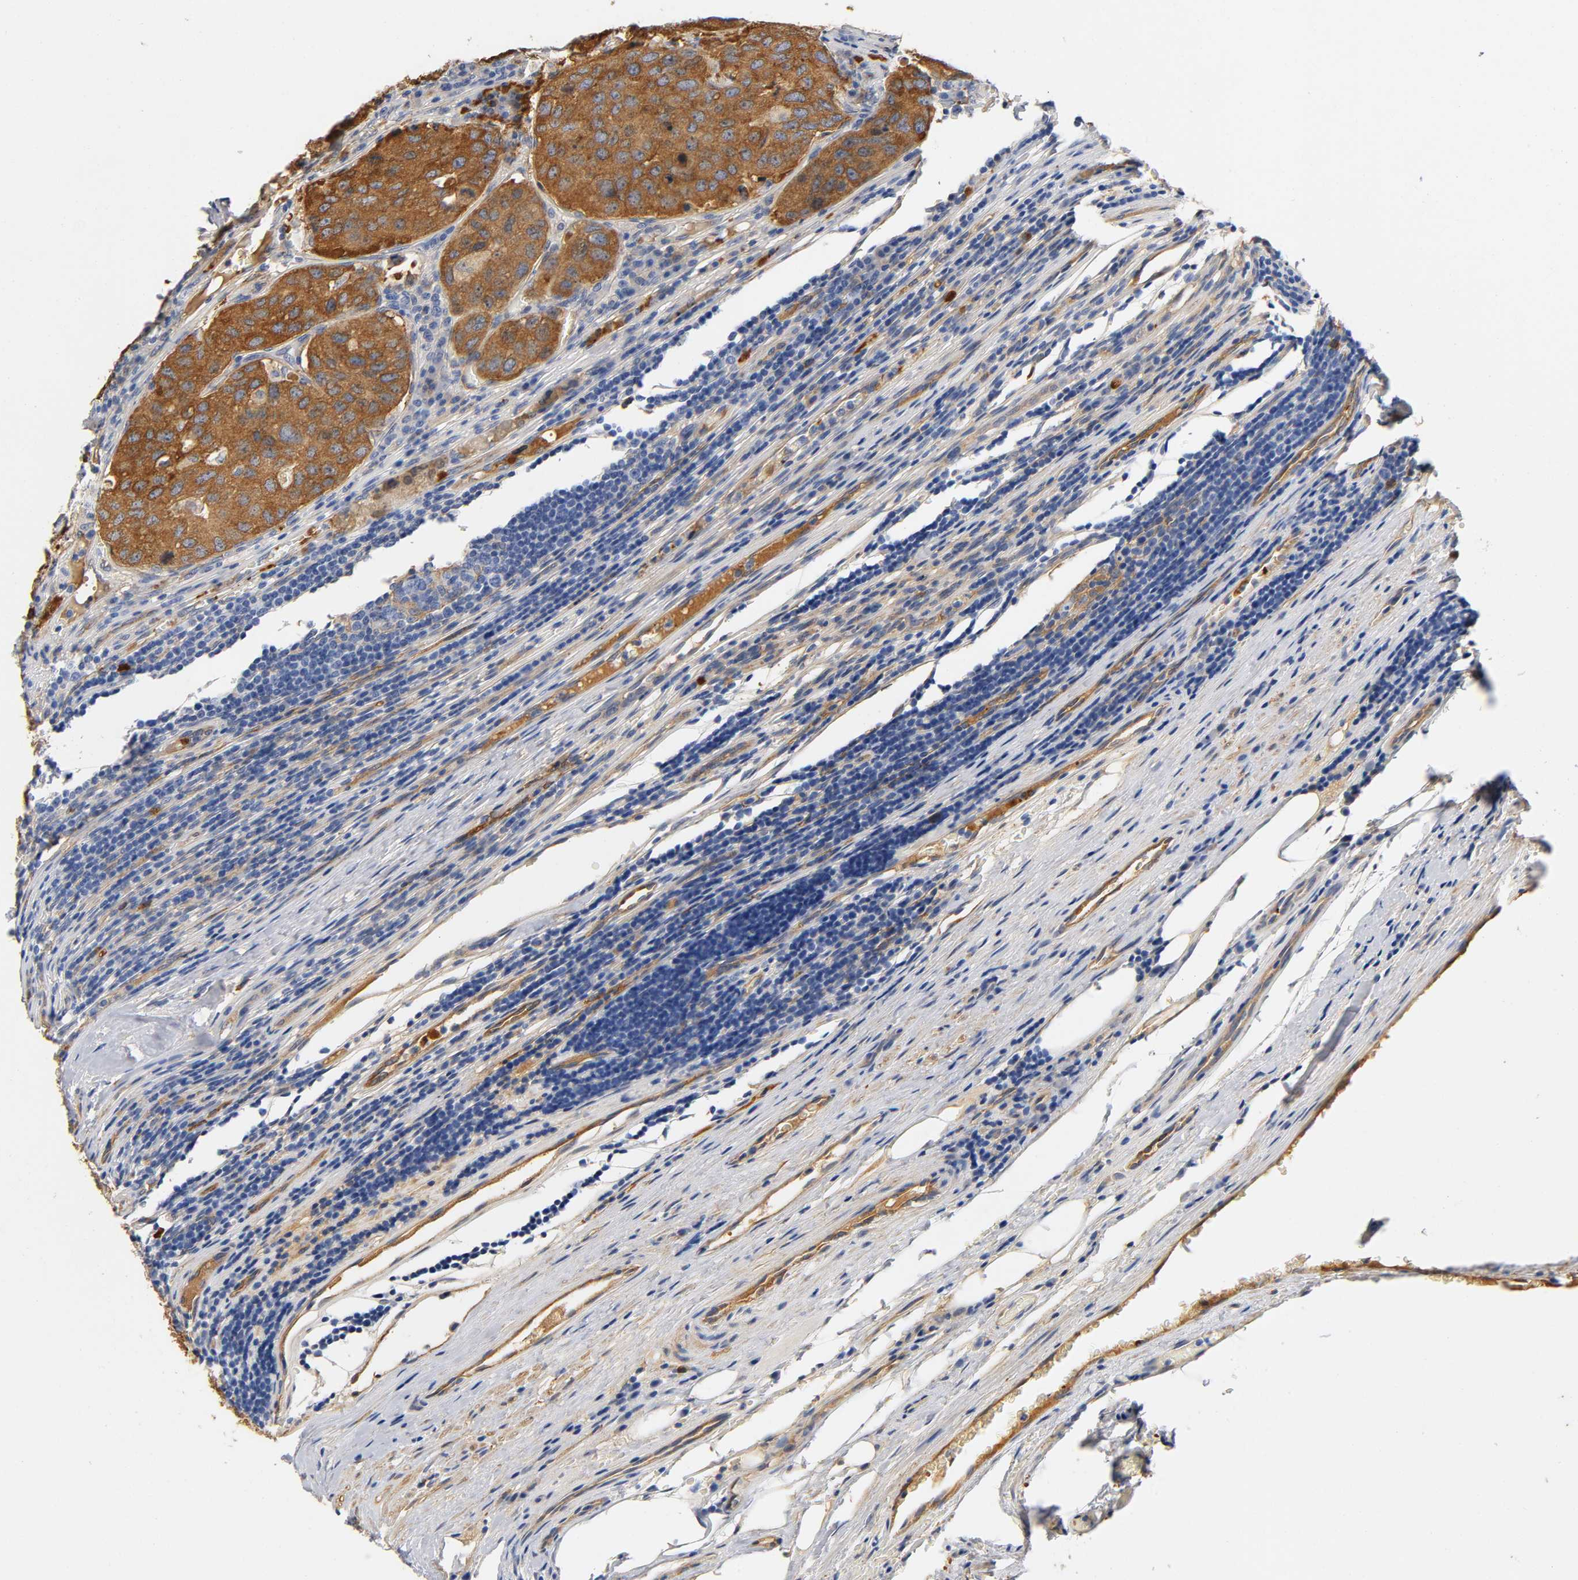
{"staining": {"intensity": "moderate", "quantity": ">75%", "location": "cytoplasmic/membranous"}, "tissue": "urothelial cancer", "cell_type": "Tumor cells", "image_type": "cancer", "snomed": [{"axis": "morphology", "description": "Urothelial carcinoma, High grade"}, {"axis": "topography", "description": "Lymph node"}, {"axis": "topography", "description": "Urinary bladder"}], "caption": "Protein expression by IHC exhibits moderate cytoplasmic/membranous positivity in about >75% of tumor cells in urothelial carcinoma (high-grade).", "gene": "TNC", "patient": {"sex": "male", "age": 51}}